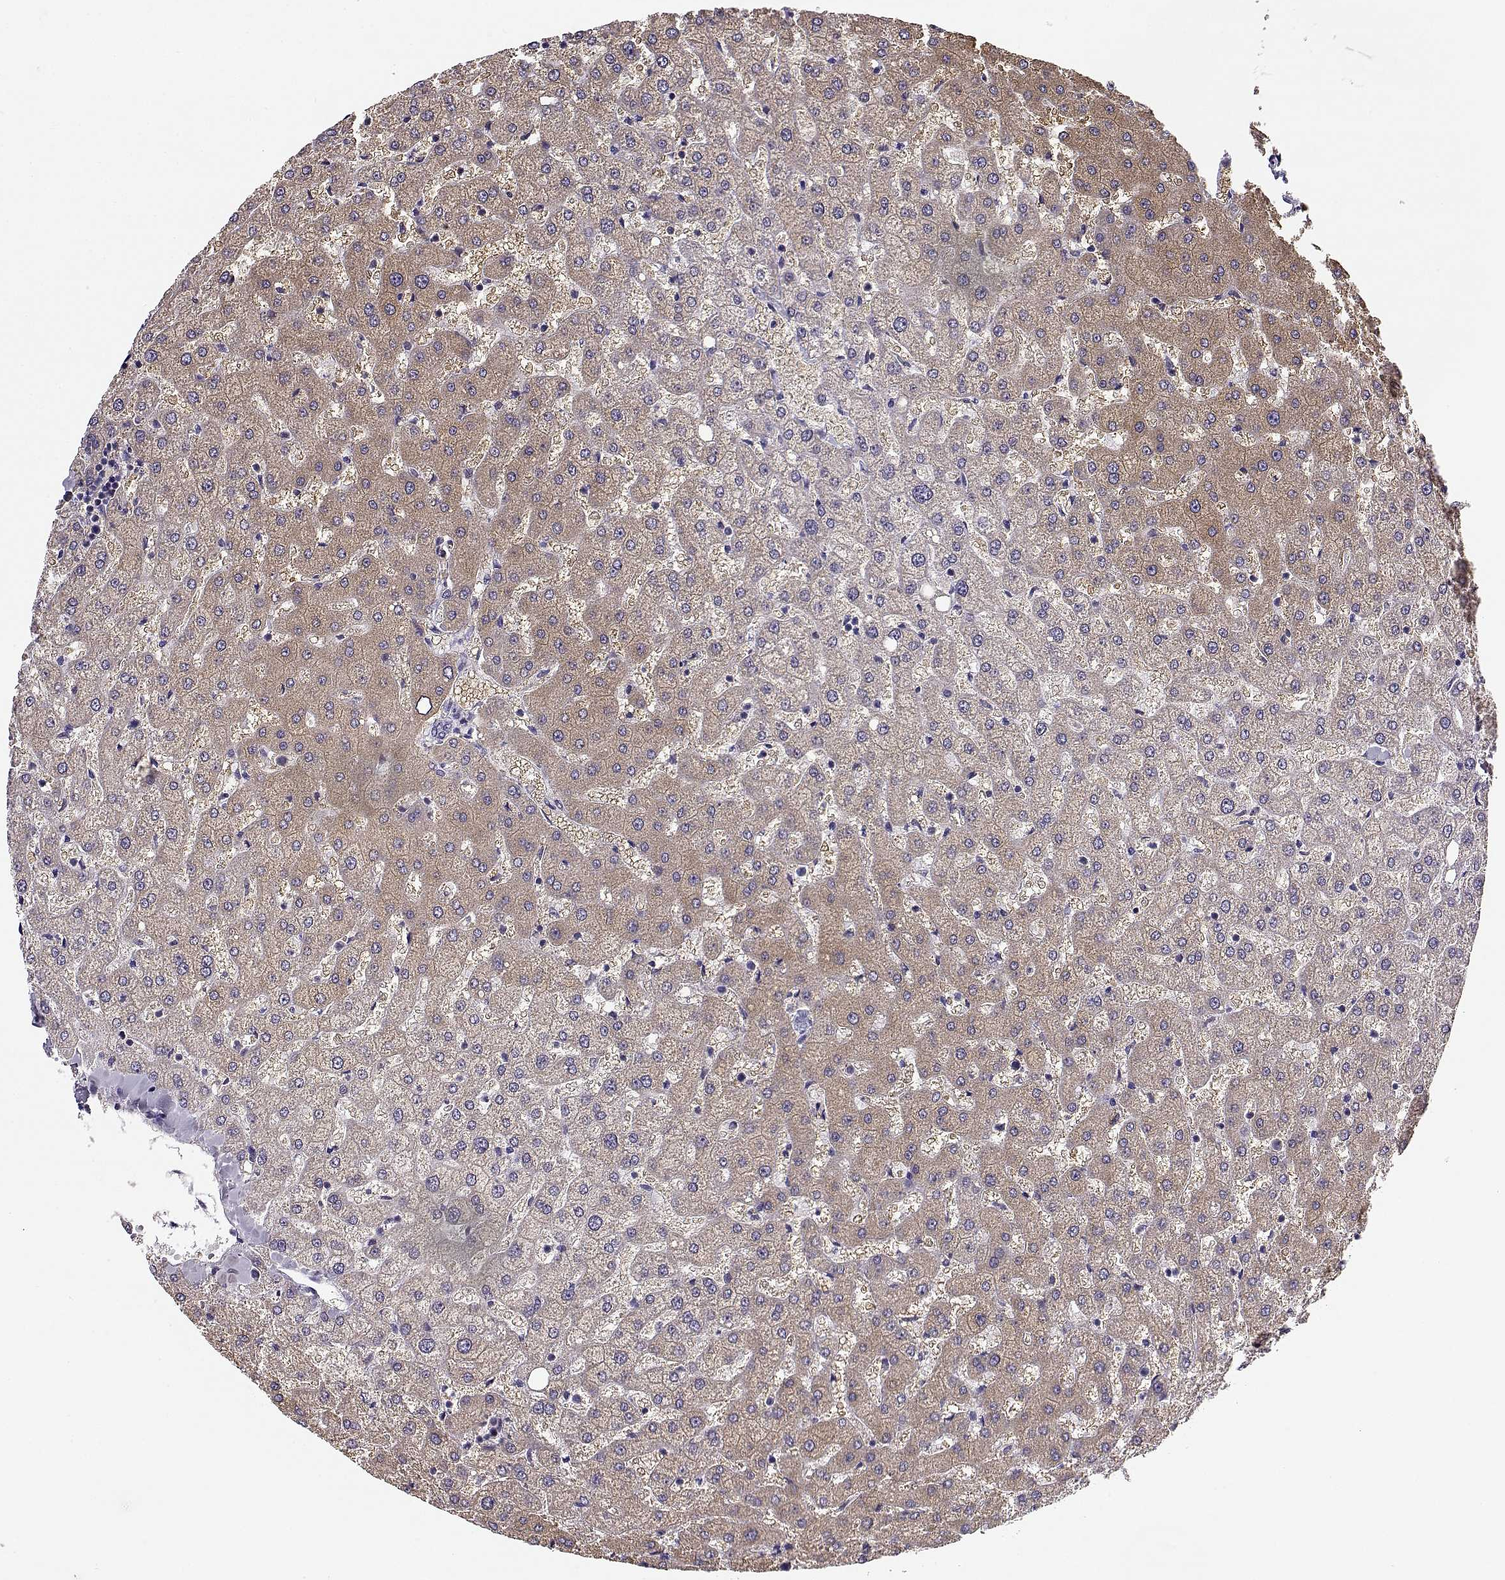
{"staining": {"intensity": "negative", "quantity": "none", "location": "none"}, "tissue": "liver", "cell_type": "Cholangiocytes", "image_type": "normal", "snomed": [{"axis": "morphology", "description": "Normal tissue, NOS"}, {"axis": "topography", "description": "Liver"}], "caption": "An immunohistochemistry (IHC) image of normal liver is shown. There is no staining in cholangiocytes of liver. (Stains: DAB IHC with hematoxylin counter stain, Microscopy: brightfield microscopy at high magnification).", "gene": "CREB3L3", "patient": {"sex": "female", "age": 50}}